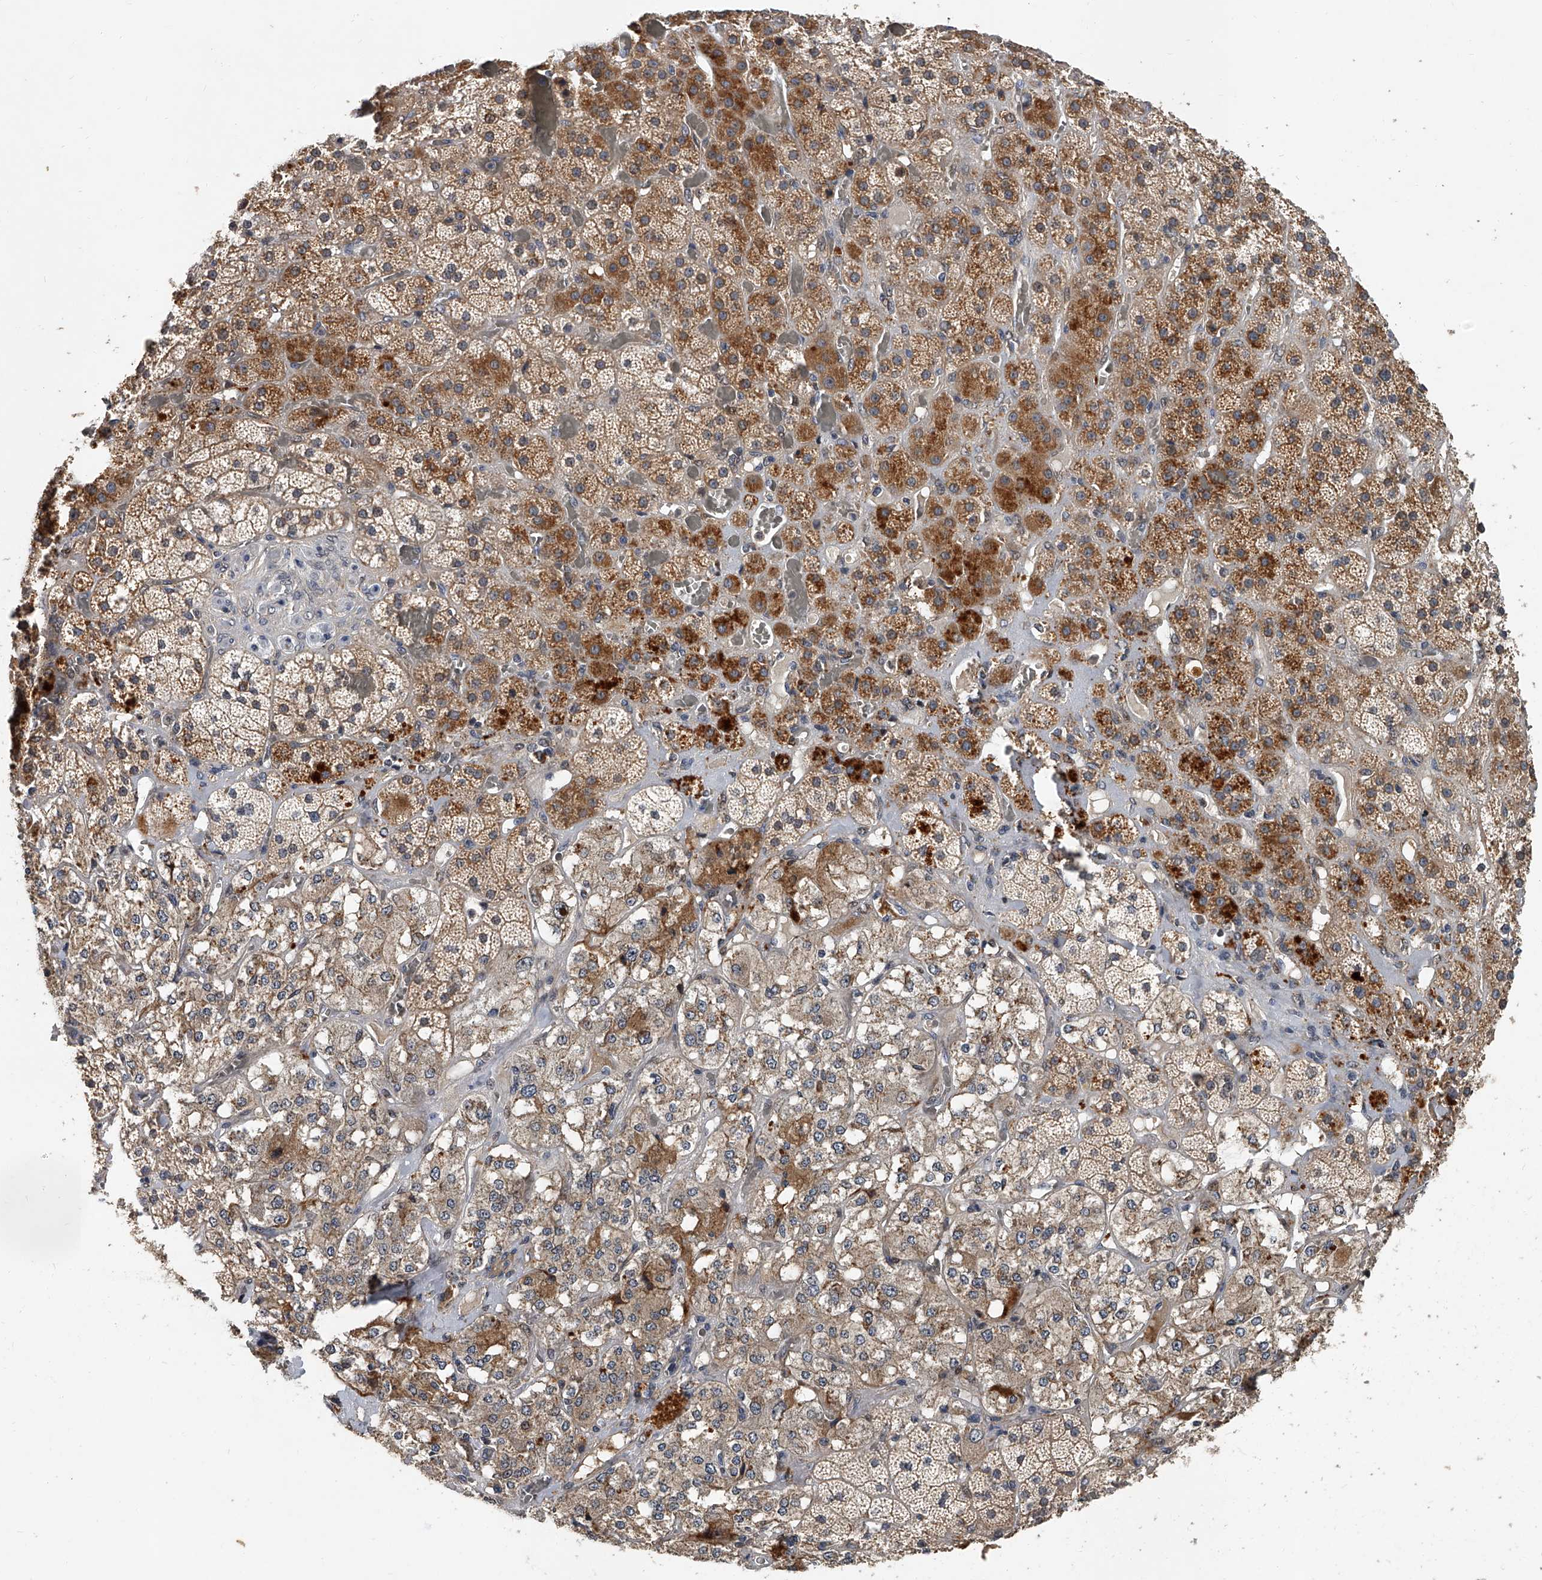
{"staining": {"intensity": "strong", "quantity": "25%-75%", "location": "cytoplasmic/membranous"}, "tissue": "adrenal gland", "cell_type": "Glandular cells", "image_type": "normal", "snomed": [{"axis": "morphology", "description": "Normal tissue, NOS"}, {"axis": "topography", "description": "Adrenal gland"}], "caption": "Glandular cells show high levels of strong cytoplasmic/membranous staining in about 25%-75% of cells in unremarkable human adrenal gland. (DAB IHC with brightfield microscopy, high magnification).", "gene": "JAG2", "patient": {"sex": "male", "age": 57}}